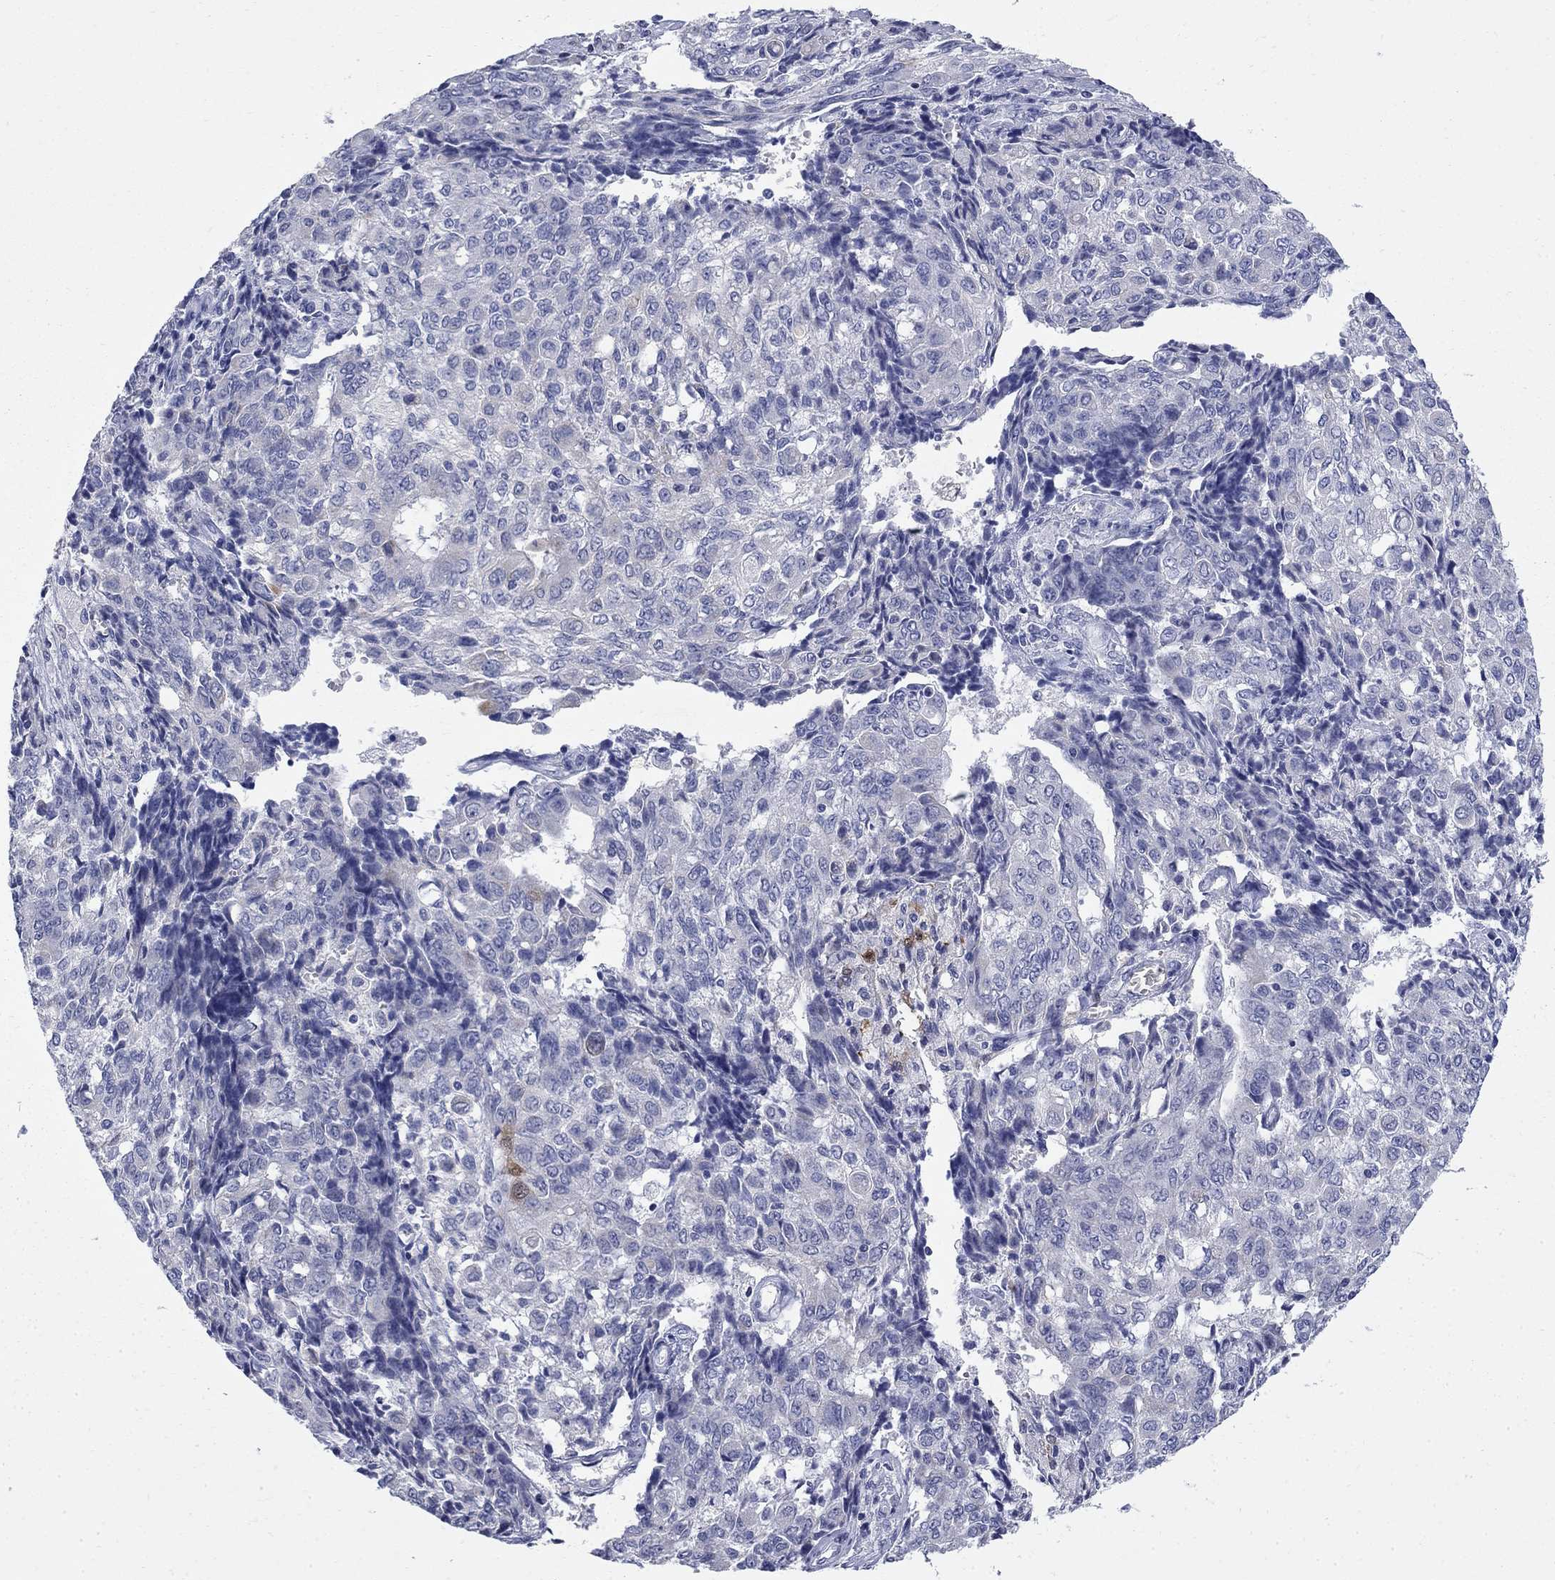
{"staining": {"intensity": "negative", "quantity": "none", "location": "none"}, "tissue": "ovarian cancer", "cell_type": "Tumor cells", "image_type": "cancer", "snomed": [{"axis": "morphology", "description": "Carcinoma, endometroid"}, {"axis": "topography", "description": "Ovary"}], "caption": "This is an immunohistochemistry histopathology image of ovarian cancer. There is no staining in tumor cells.", "gene": "SERPINB2", "patient": {"sex": "female", "age": 42}}